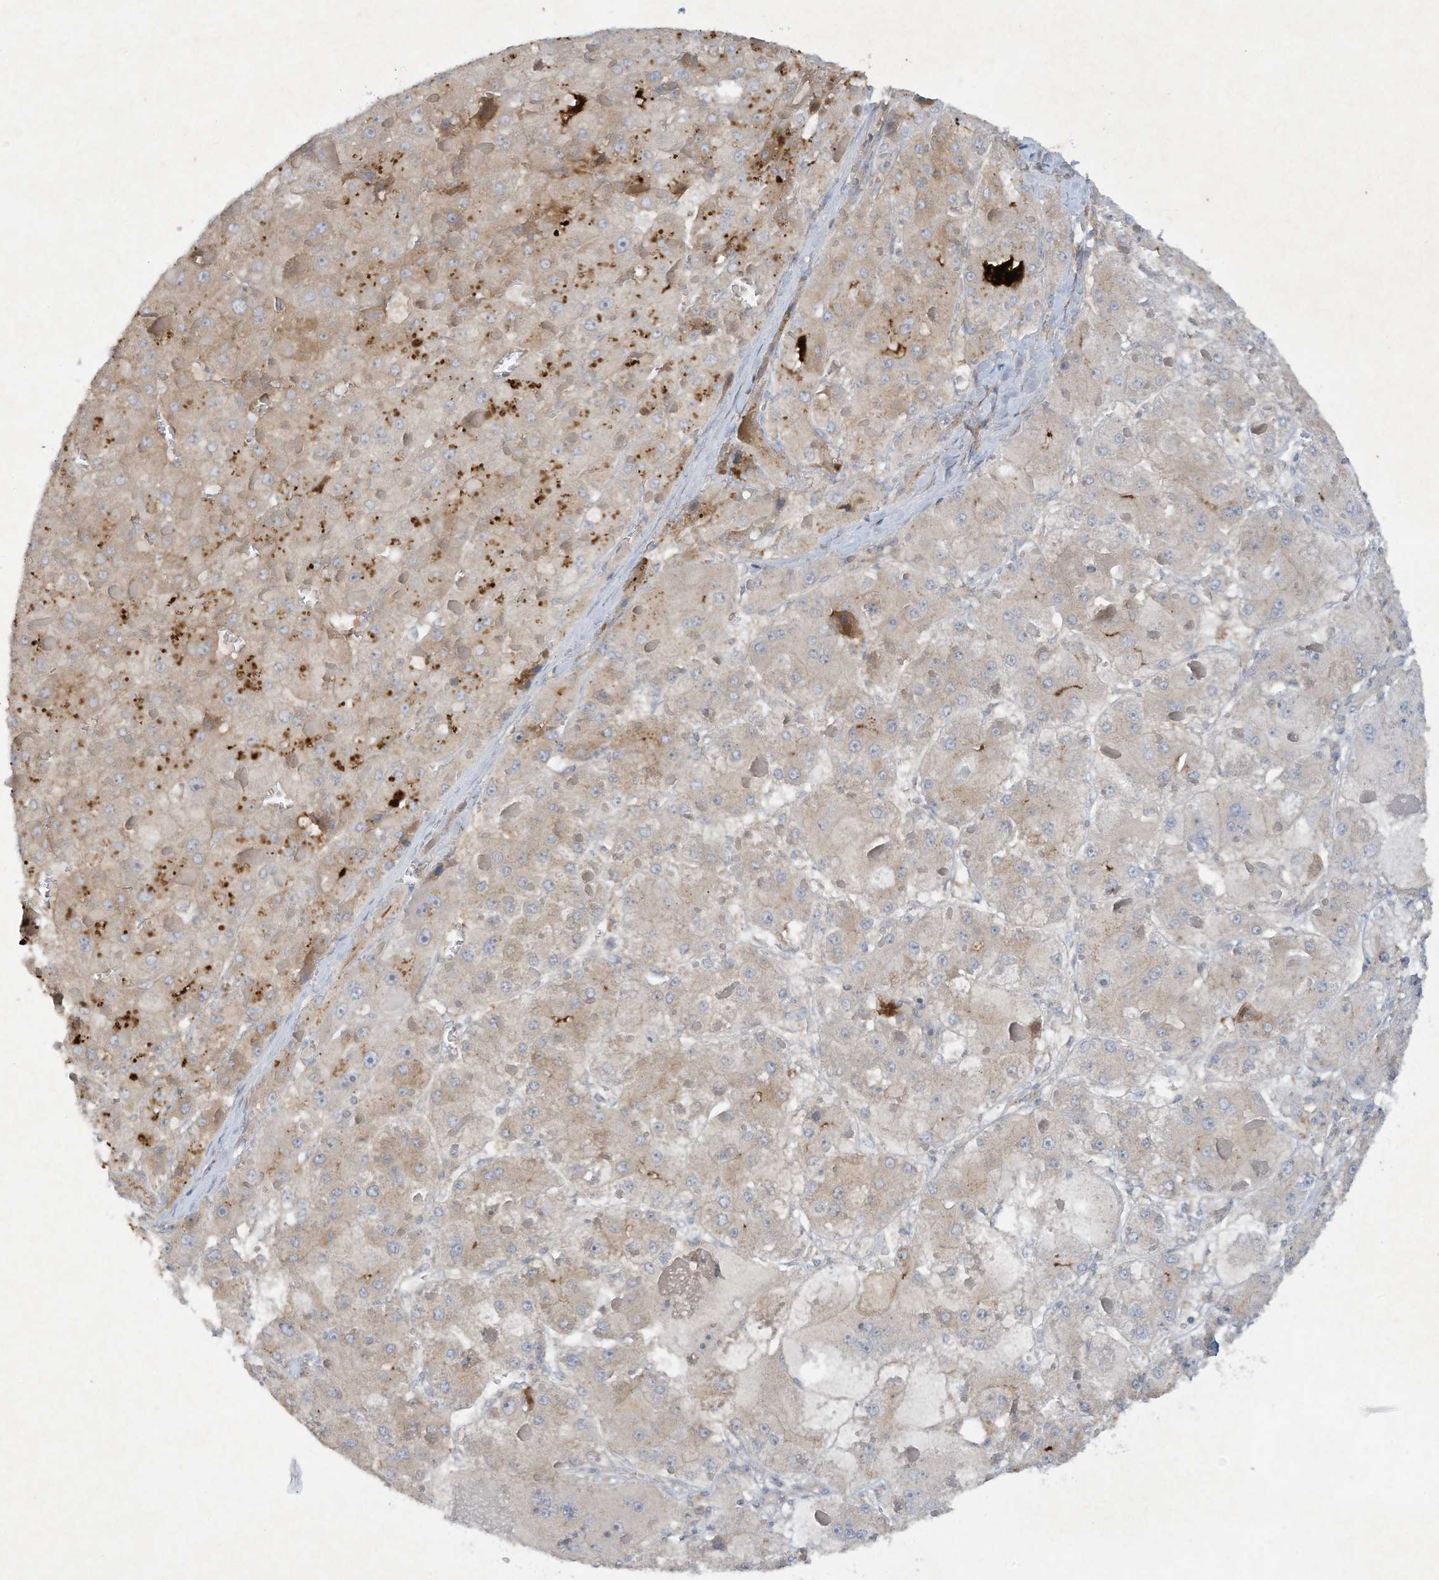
{"staining": {"intensity": "weak", "quantity": "25%-75%", "location": "cytoplasmic/membranous"}, "tissue": "liver cancer", "cell_type": "Tumor cells", "image_type": "cancer", "snomed": [{"axis": "morphology", "description": "Carcinoma, Hepatocellular, NOS"}, {"axis": "topography", "description": "Liver"}], "caption": "Protein expression analysis of human hepatocellular carcinoma (liver) reveals weak cytoplasmic/membranous staining in about 25%-75% of tumor cells. (DAB (3,3'-diaminobenzidine) IHC with brightfield microscopy, high magnification).", "gene": "FETUB", "patient": {"sex": "female", "age": 73}}